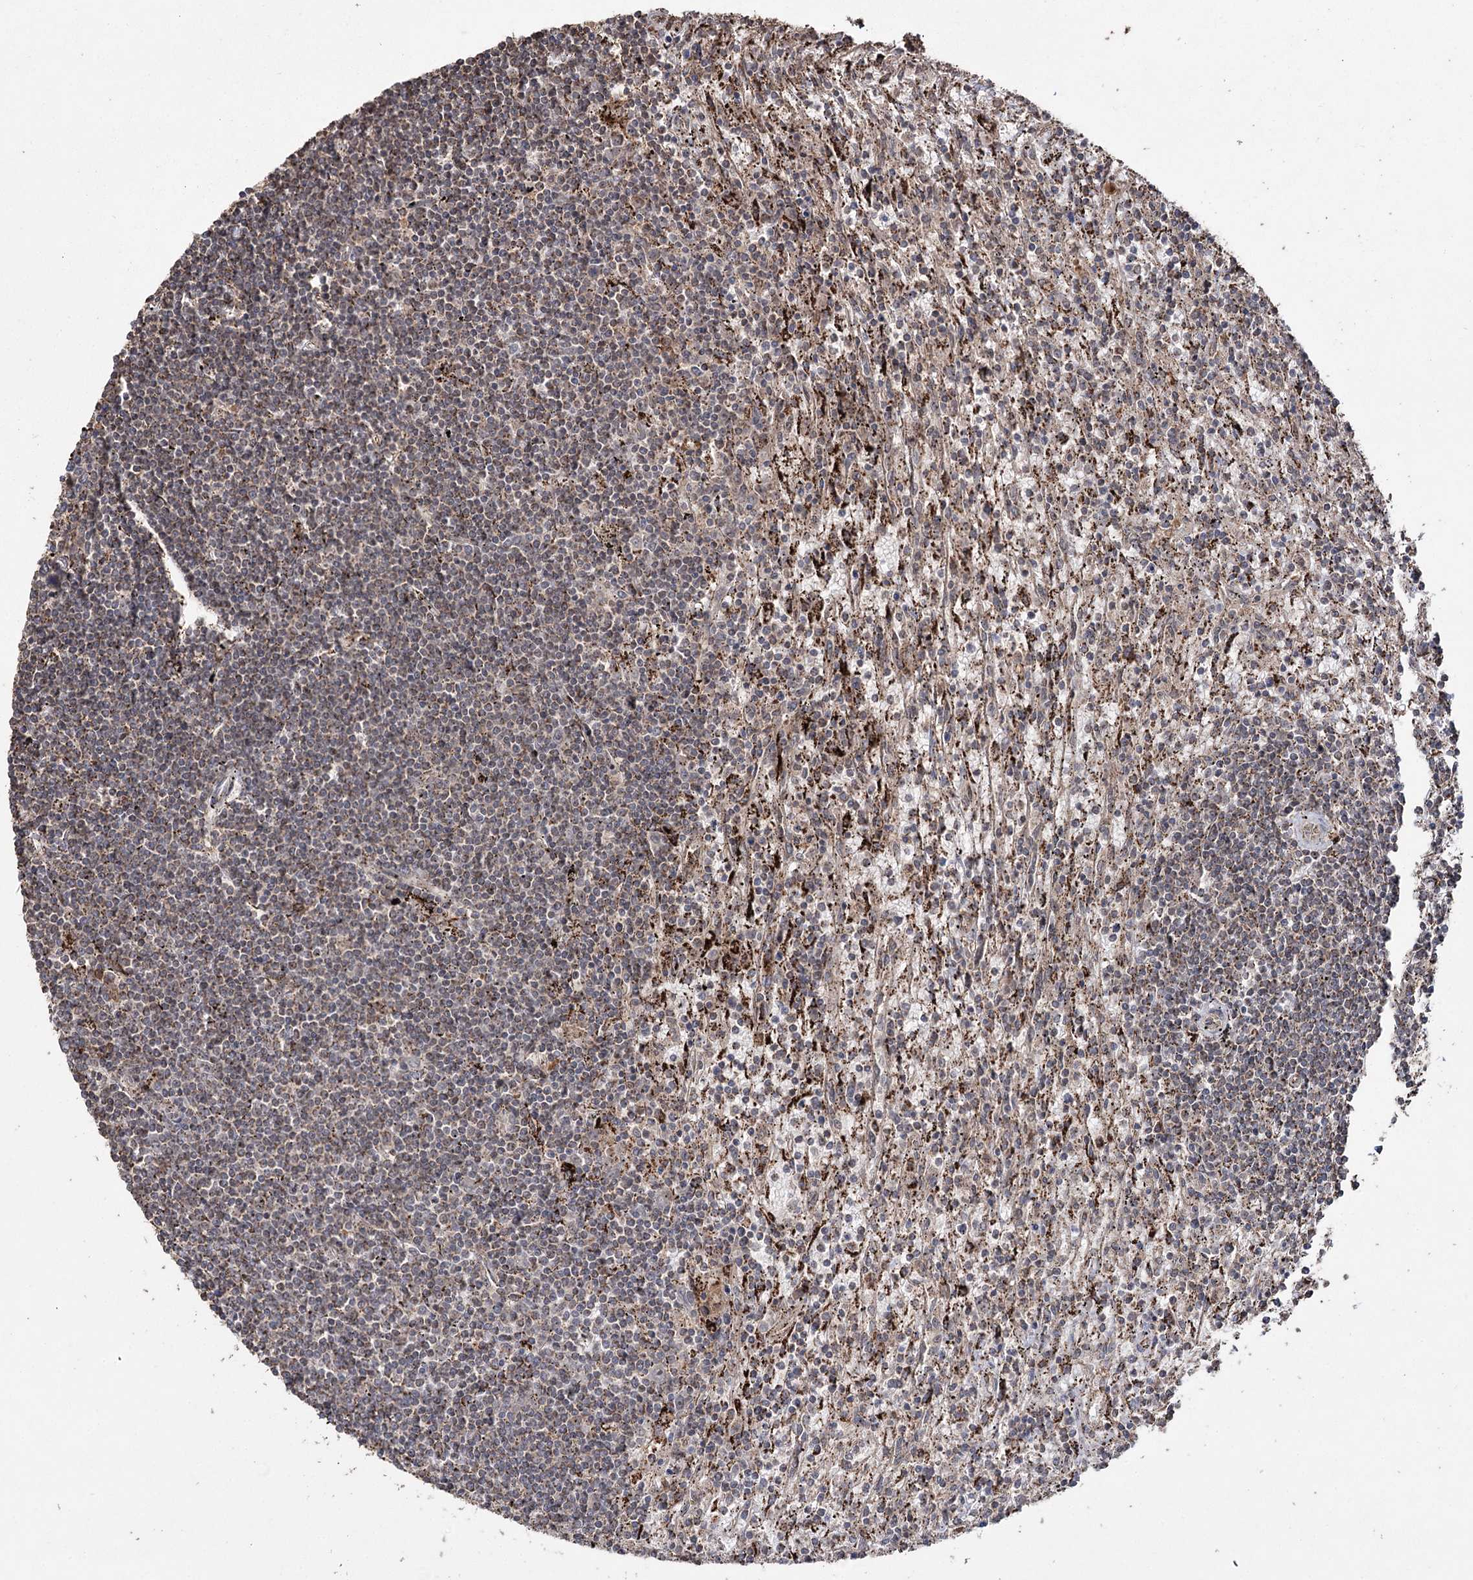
{"staining": {"intensity": "weak", "quantity": "25%-75%", "location": "cytoplasmic/membranous"}, "tissue": "lymphoma", "cell_type": "Tumor cells", "image_type": "cancer", "snomed": [{"axis": "morphology", "description": "Malignant lymphoma, non-Hodgkin's type, Low grade"}, {"axis": "topography", "description": "Spleen"}], "caption": "Lymphoma stained with immunohistochemistry exhibits weak cytoplasmic/membranous positivity in approximately 25%-75% of tumor cells.", "gene": "SLF2", "patient": {"sex": "male", "age": 76}}